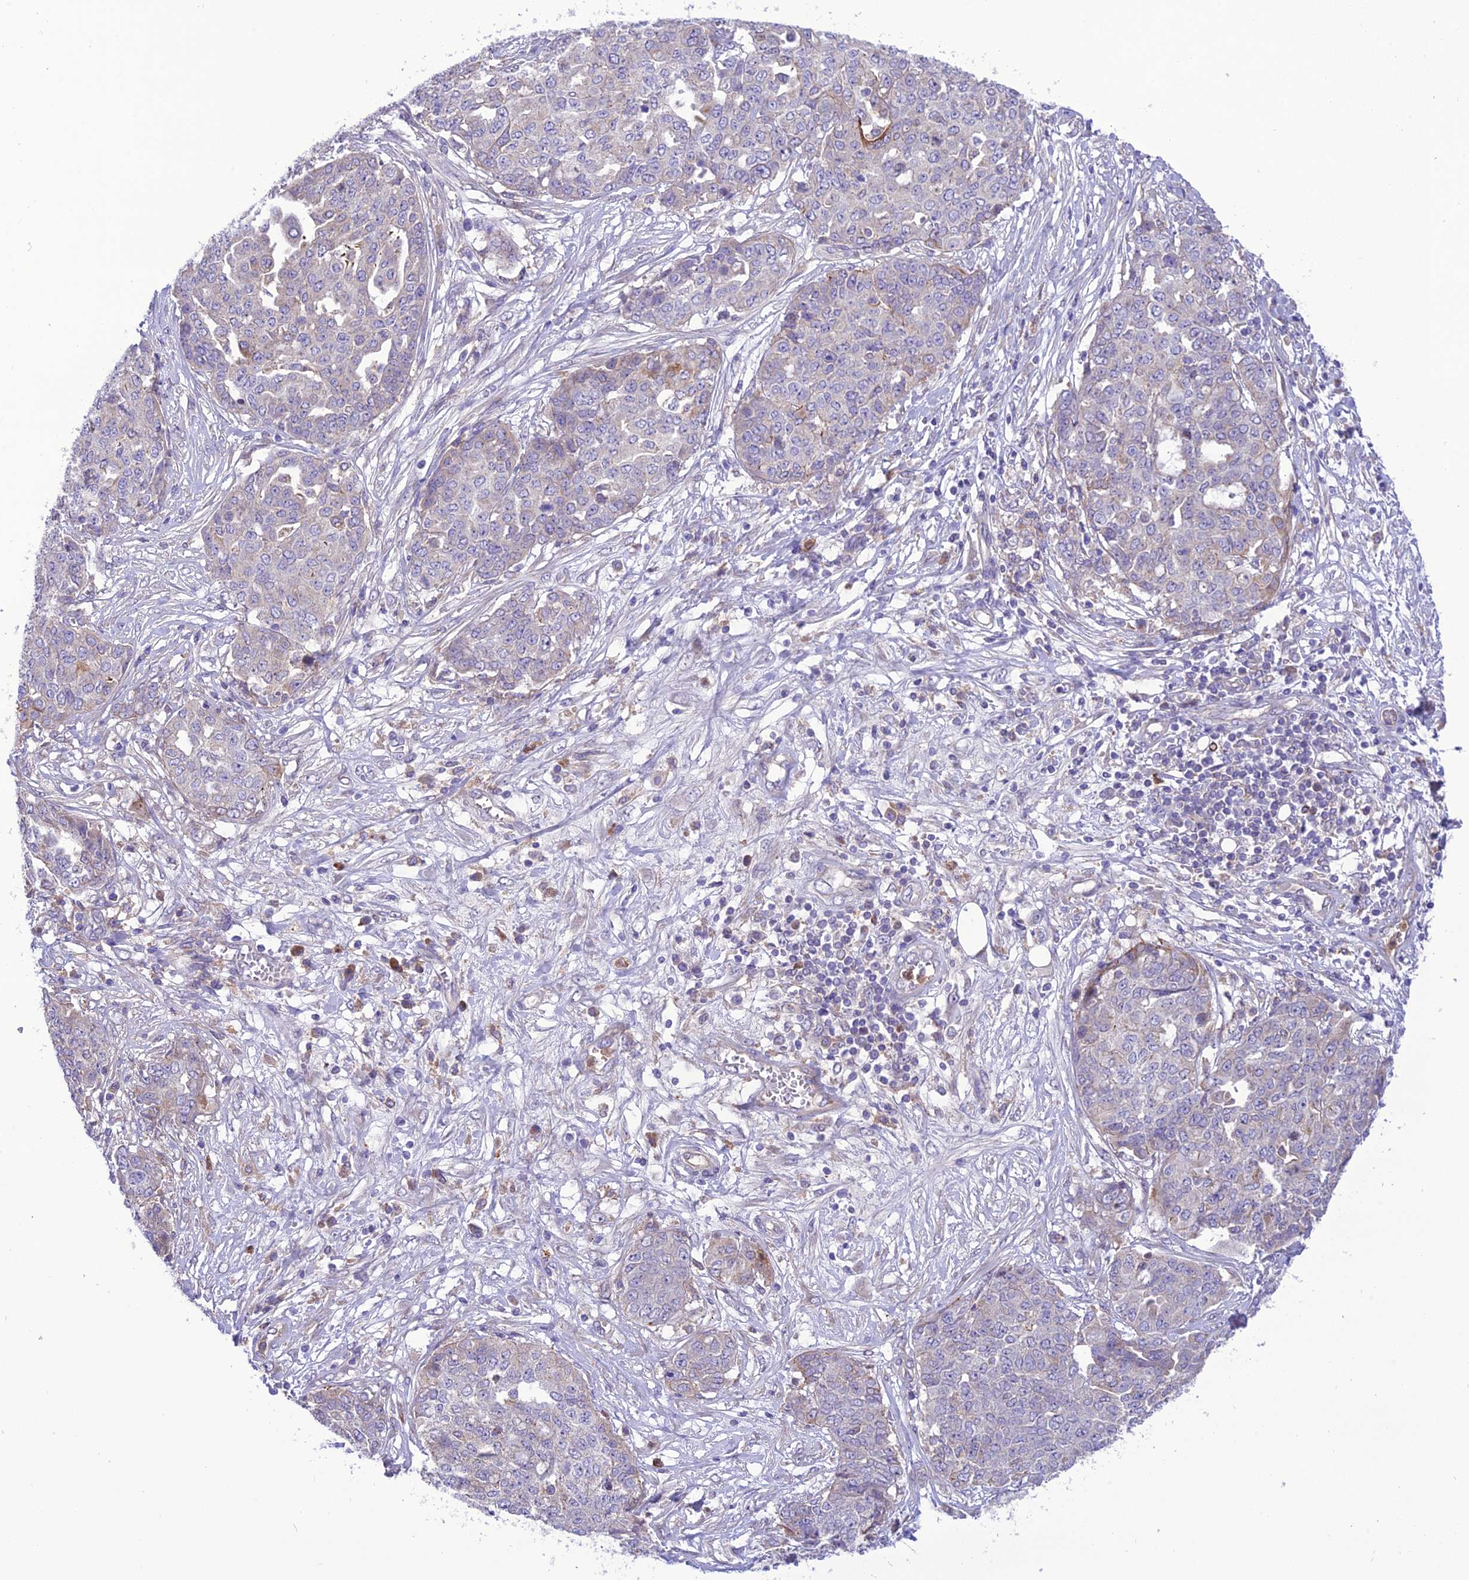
{"staining": {"intensity": "moderate", "quantity": "<25%", "location": "cytoplasmic/membranous"}, "tissue": "ovarian cancer", "cell_type": "Tumor cells", "image_type": "cancer", "snomed": [{"axis": "morphology", "description": "Cystadenocarcinoma, serous, NOS"}, {"axis": "topography", "description": "Soft tissue"}, {"axis": "topography", "description": "Ovary"}], "caption": "Ovarian cancer (serous cystadenocarcinoma) stained with a protein marker shows moderate staining in tumor cells.", "gene": "JMY", "patient": {"sex": "female", "age": 57}}